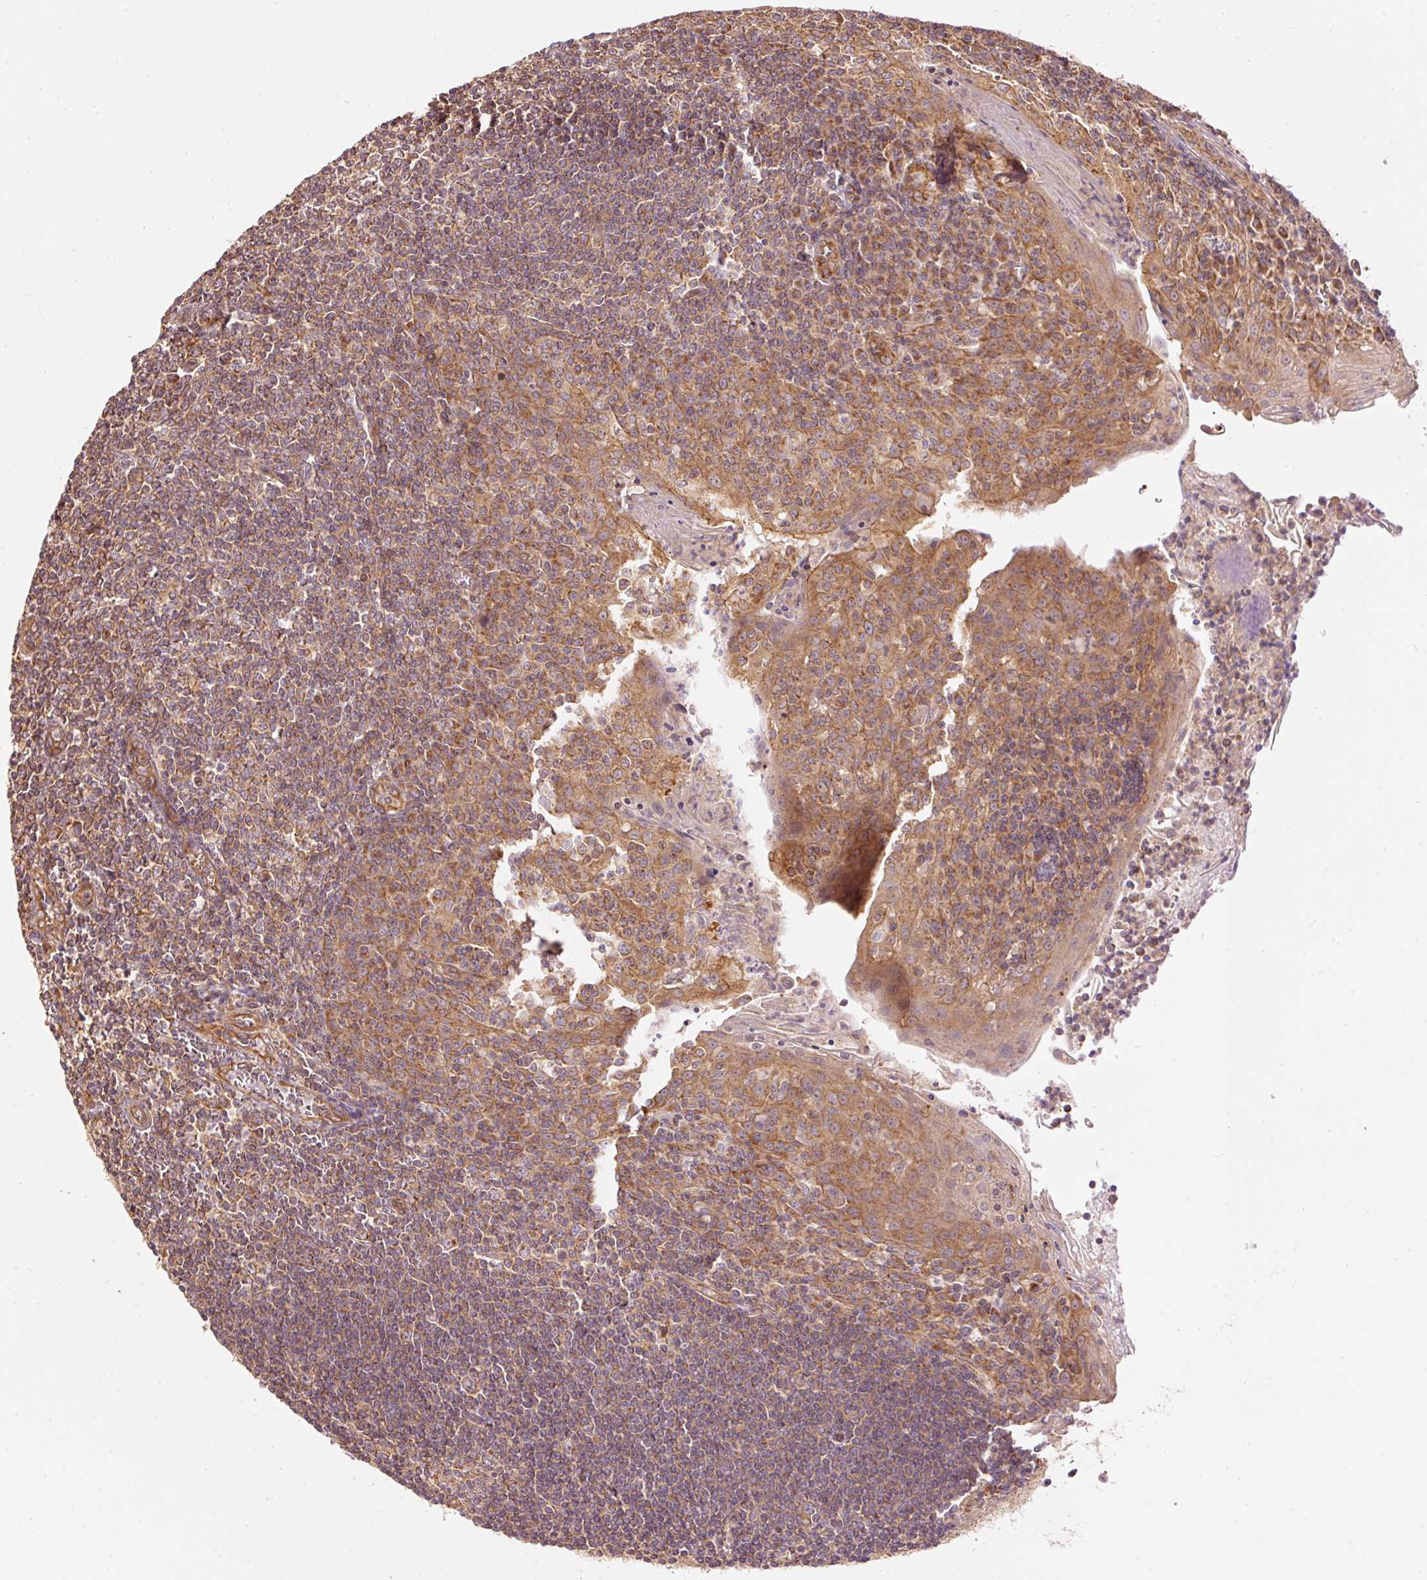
{"staining": {"intensity": "moderate", "quantity": ">75%", "location": "cytoplasmic/membranous"}, "tissue": "tonsil", "cell_type": "Non-germinal center cells", "image_type": "normal", "snomed": [{"axis": "morphology", "description": "Normal tissue, NOS"}, {"axis": "topography", "description": "Tonsil"}], "caption": "Moderate cytoplasmic/membranous protein expression is seen in approximately >75% of non-germinal center cells in tonsil. Nuclei are stained in blue.", "gene": "ADCY4", "patient": {"sex": "male", "age": 27}}